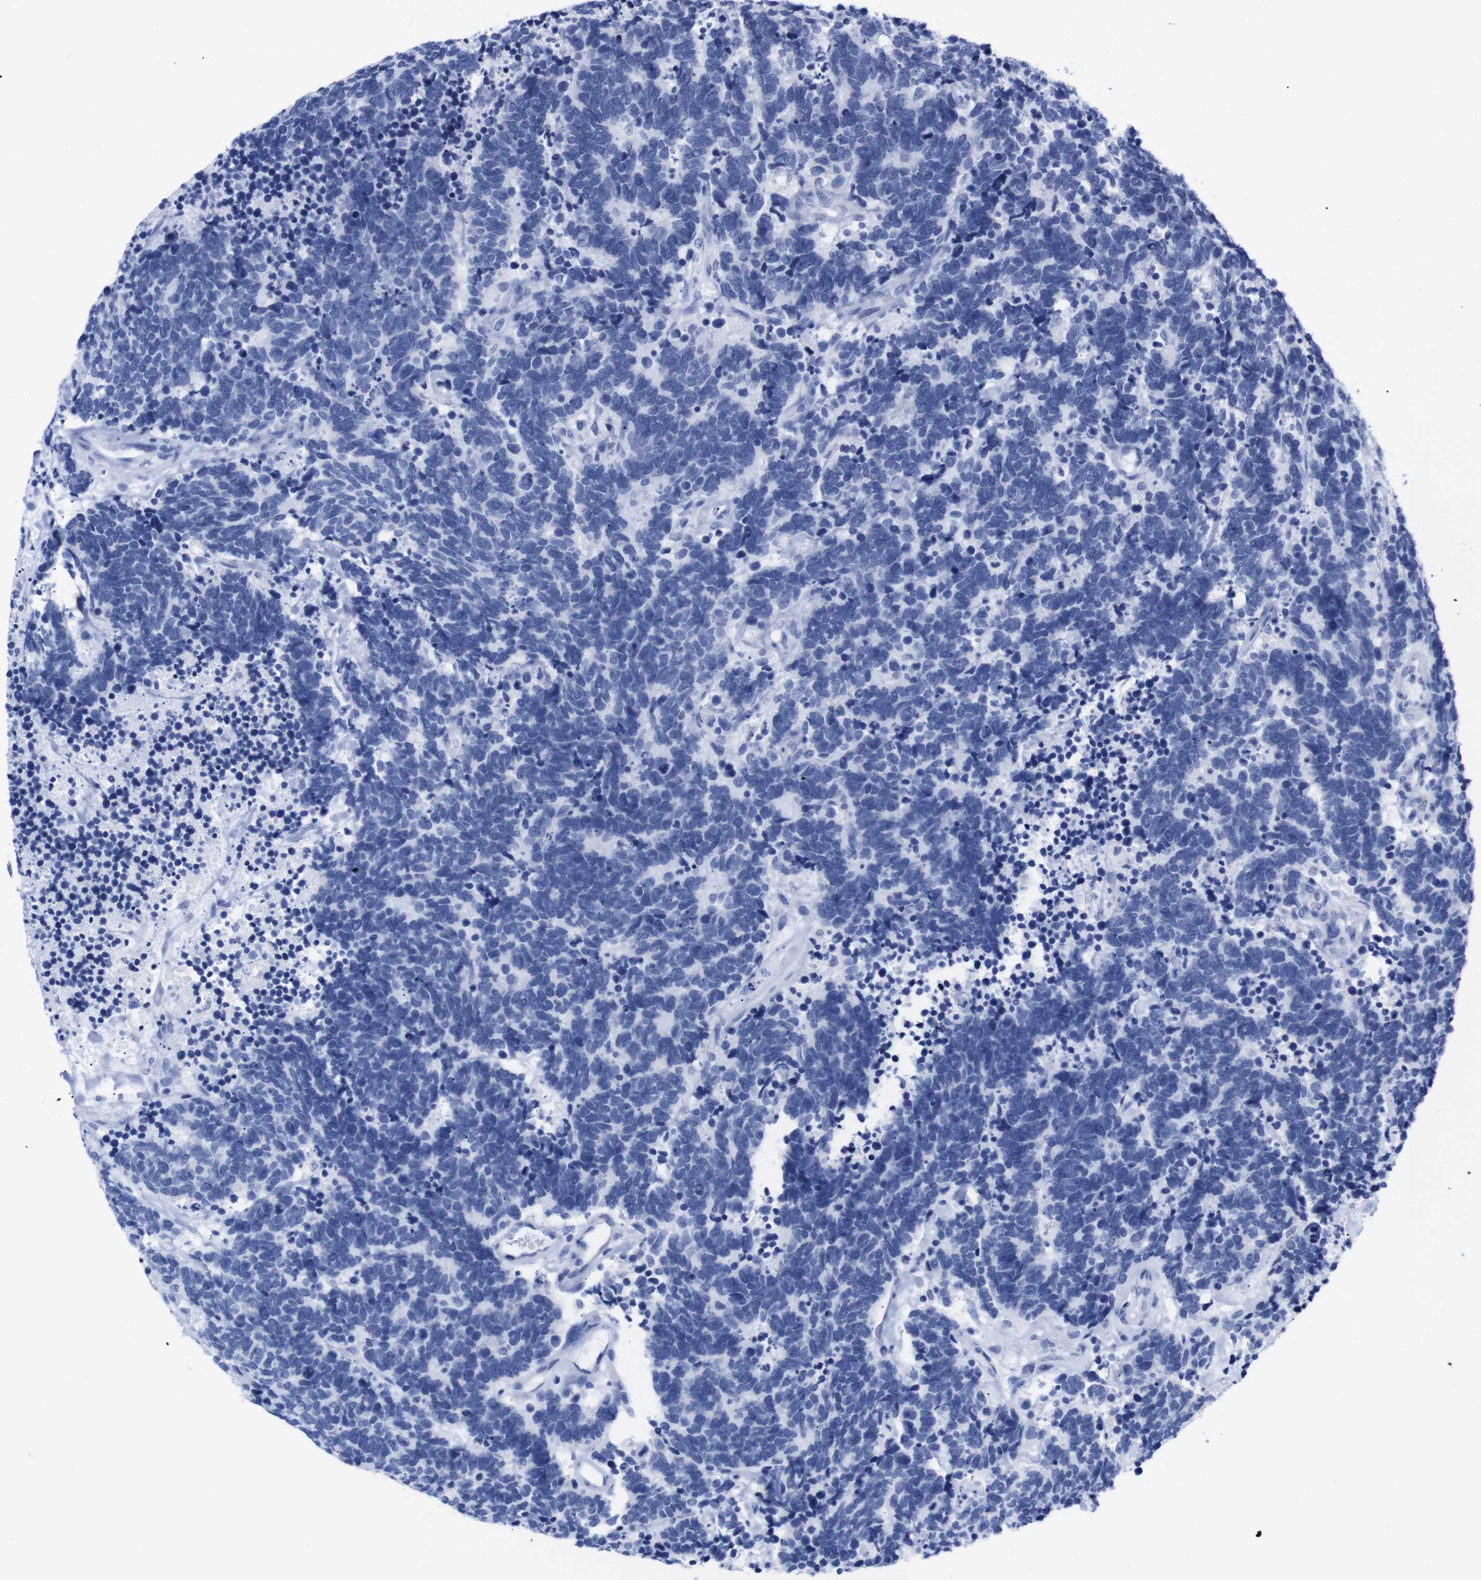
{"staining": {"intensity": "negative", "quantity": "none", "location": "none"}, "tissue": "carcinoid", "cell_type": "Tumor cells", "image_type": "cancer", "snomed": [{"axis": "morphology", "description": "Carcinoma, NOS"}, {"axis": "morphology", "description": "Carcinoid, malignant, NOS"}, {"axis": "topography", "description": "Urinary bladder"}], "caption": "Immunohistochemical staining of human carcinoid demonstrates no significant positivity in tumor cells.", "gene": "LRRC55", "patient": {"sex": "male", "age": 57}}